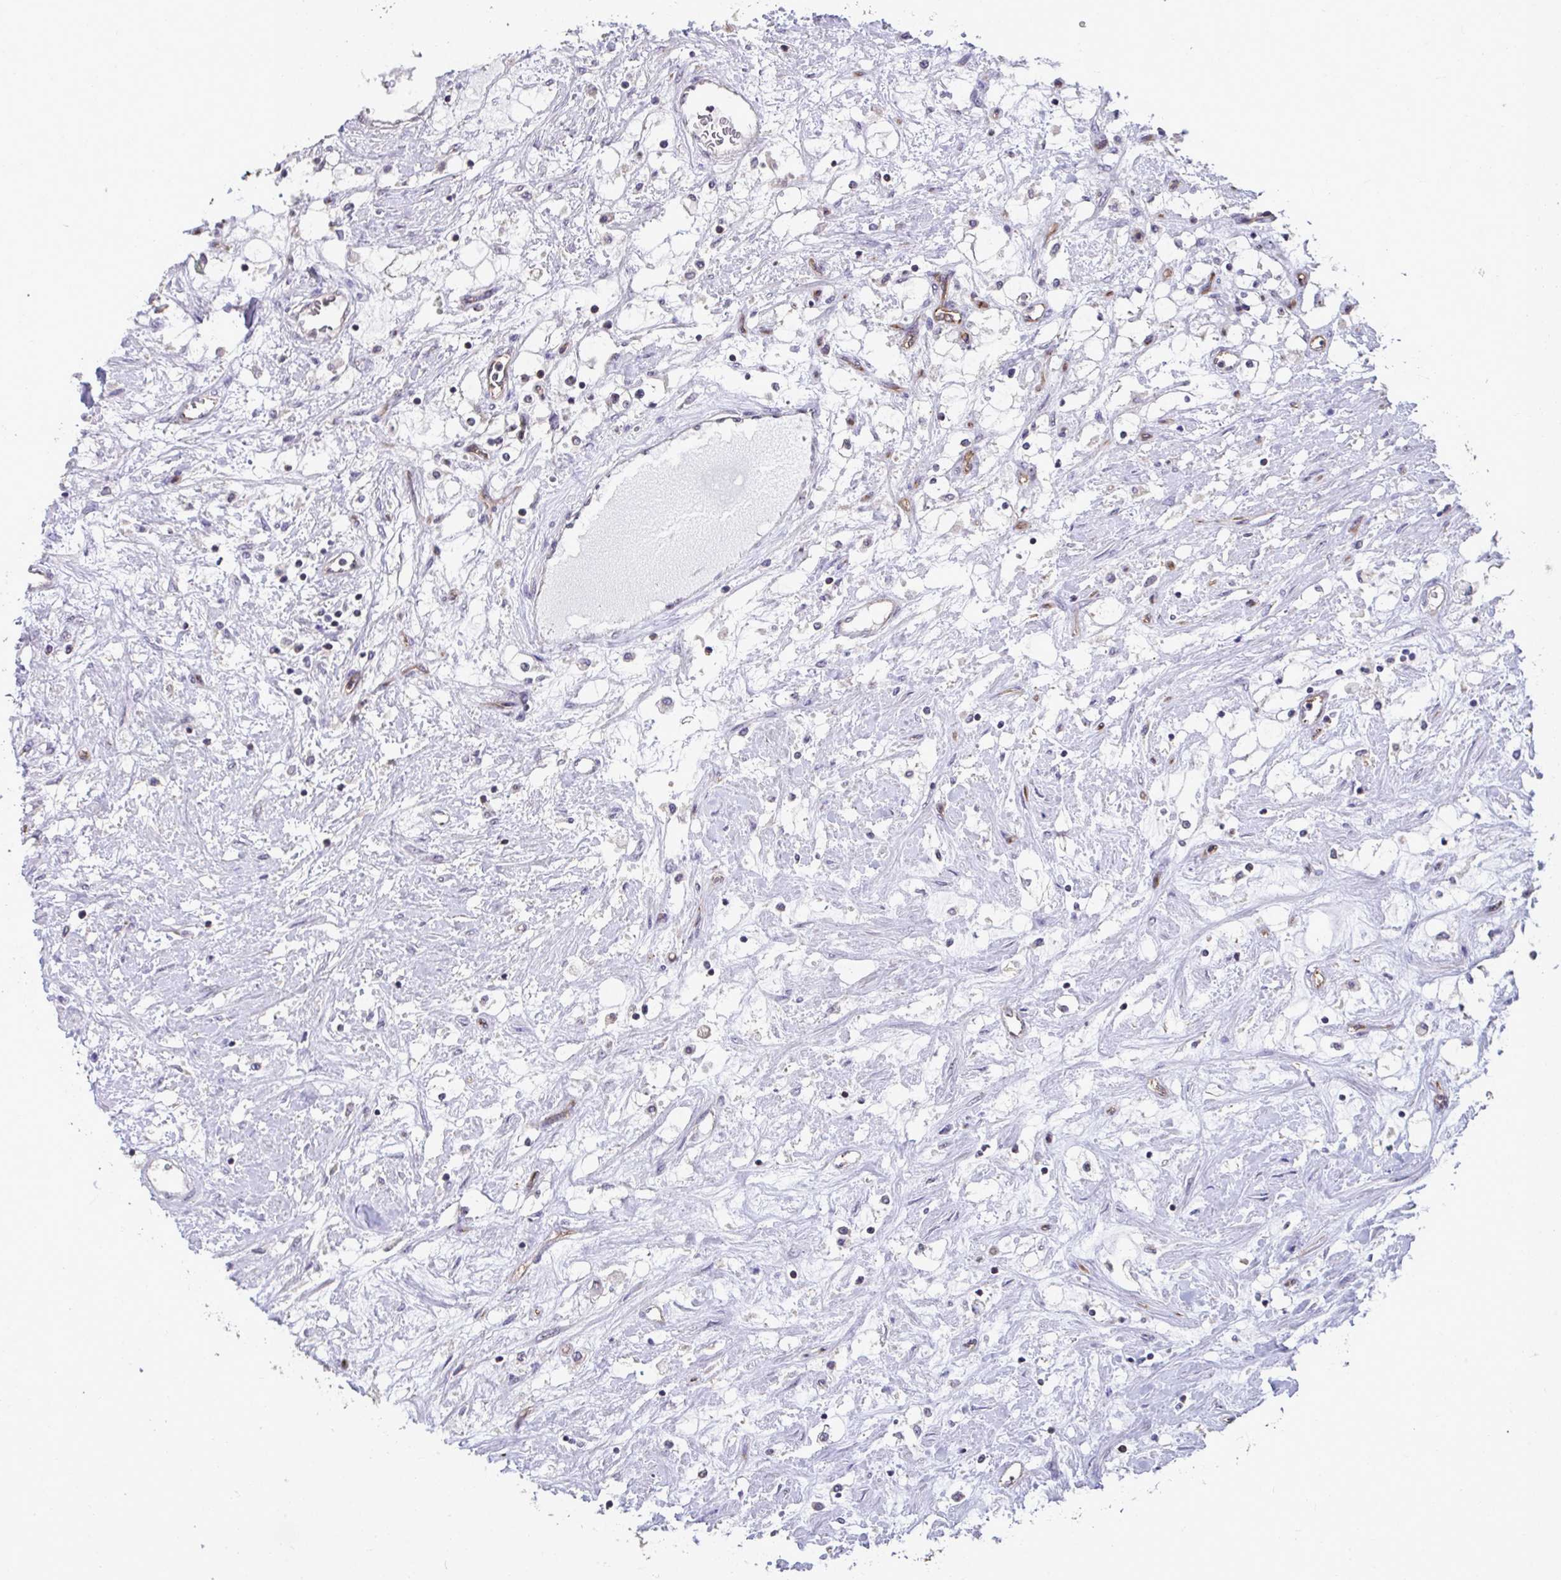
{"staining": {"intensity": "negative", "quantity": "none", "location": "none"}, "tissue": "renal cancer", "cell_type": "Tumor cells", "image_type": "cancer", "snomed": [{"axis": "morphology", "description": "Adenocarcinoma, NOS"}, {"axis": "topography", "description": "Kidney"}], "caption": "This is an immunohistochemistry histopathology image of adenocarcinoma (renal). There is no expression in tumor cells.", "gene": "SENP3", "patient": {"sex": "male", "age": 68}}